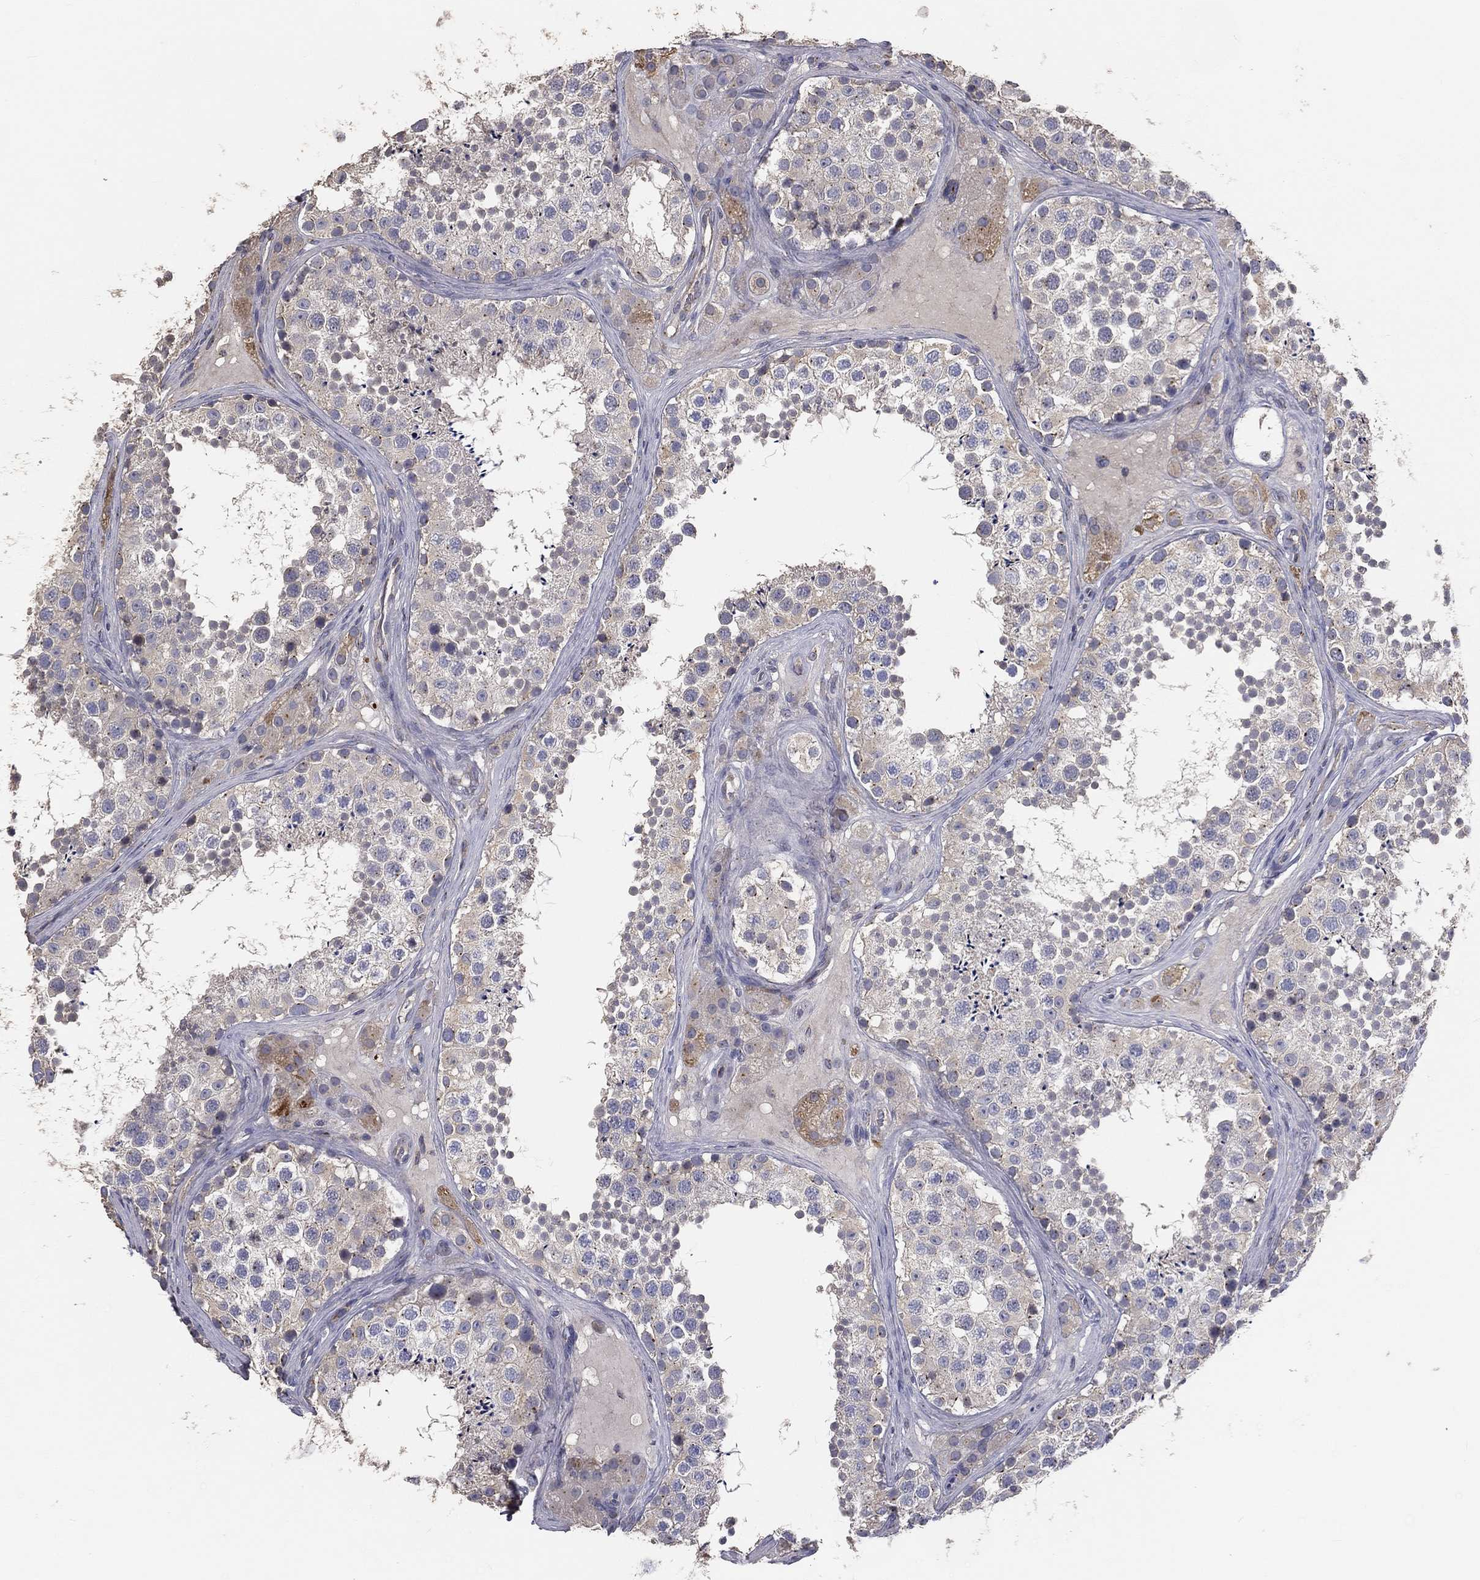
{"staining": {"intensity": "negative", "quantity": "none", "location": "none"}, "tissue": "testis", "cell_type": "Cells in seminiferous ducts", "image_type": "normal", "snomed": [{"axis": "morphology", "description": "Normal tissue, NOS"}, {"axis": "topography", "description": "Testis"}], "caption": "Human testis stained for a protein using IHC demonstrates no expression in cells in seminiferous ducts.", "gene": "CROCC", "patient": {"sex": "male", "age": 41}}